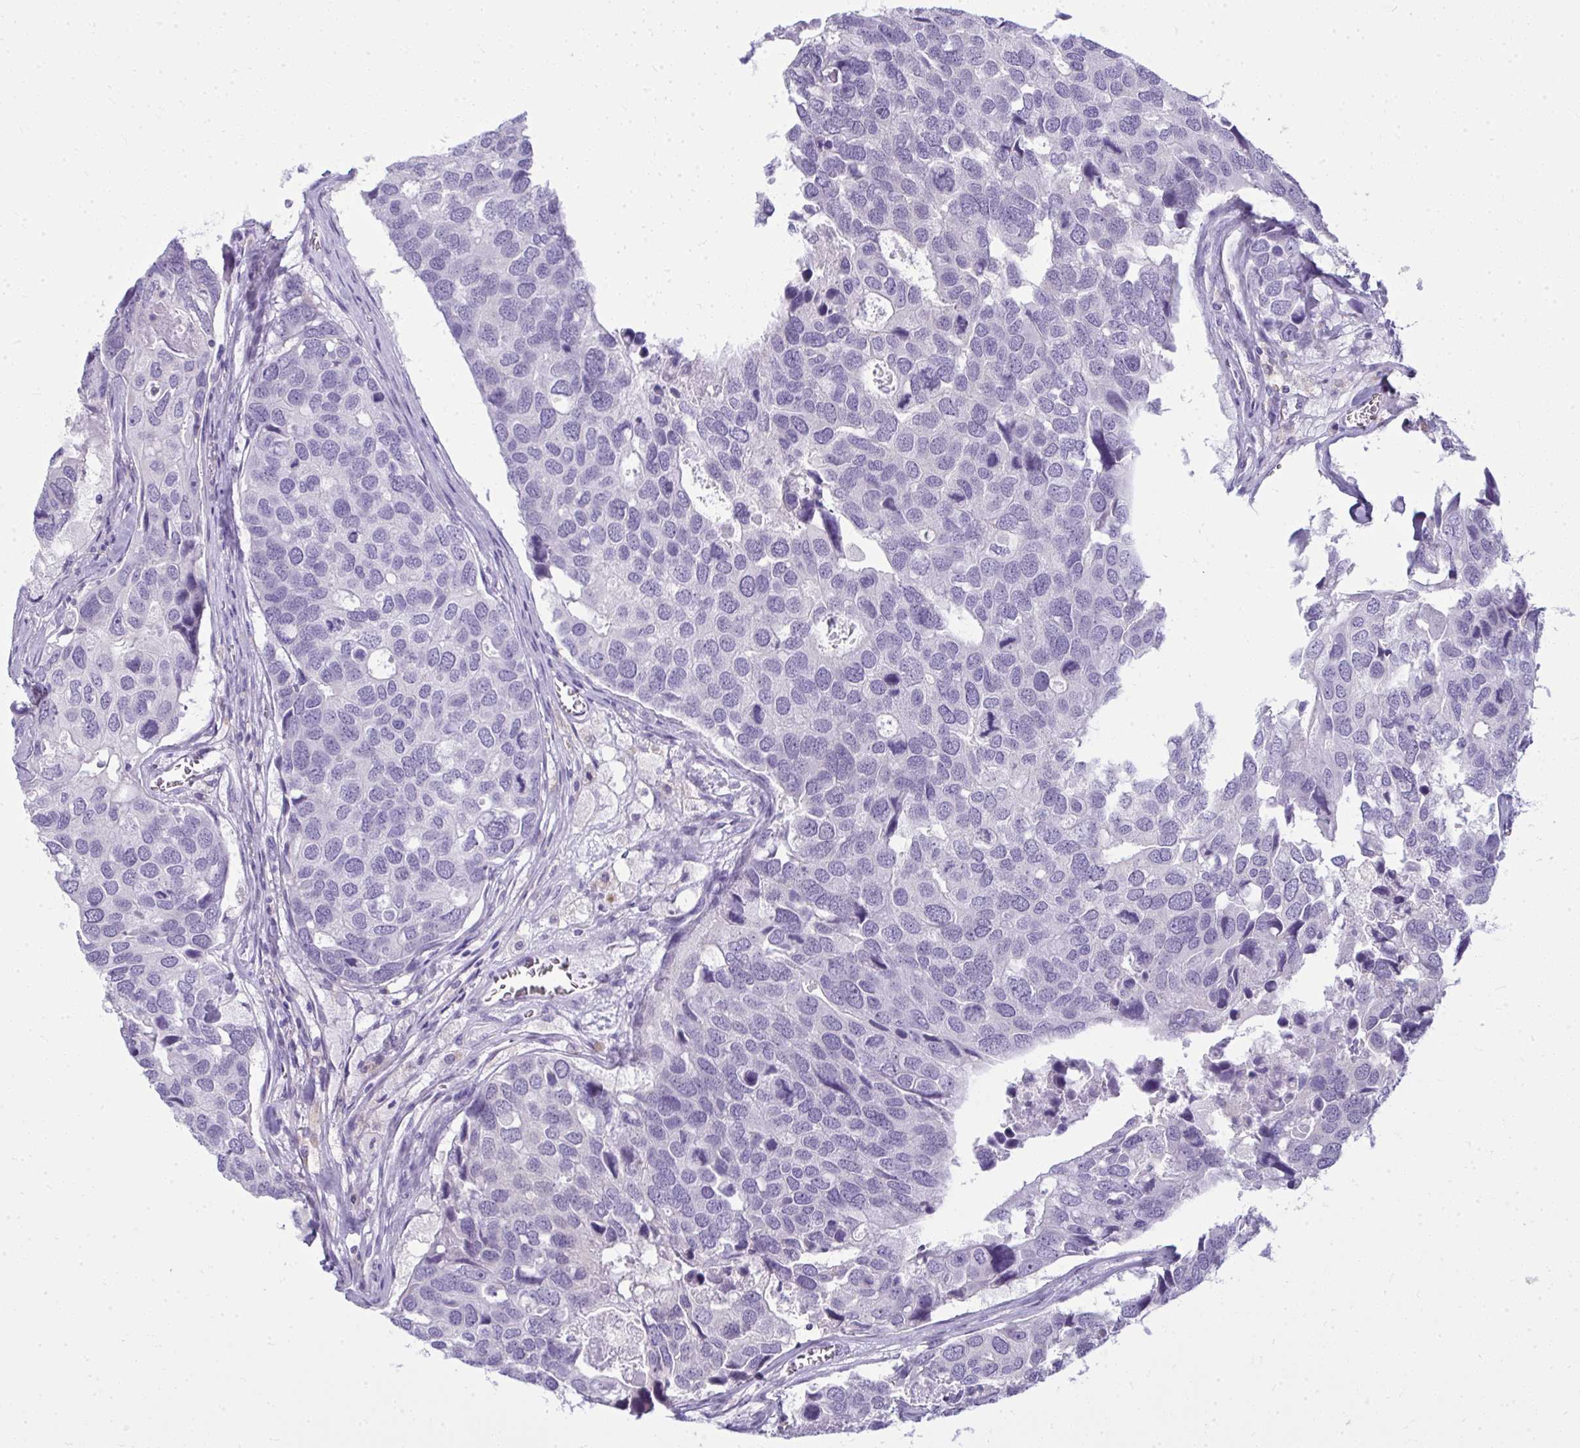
{"staining": {"intensity": "negative", "quantity": "none", "location": "none"}, "tissue": "breast cancer", "cell_type": "Tumor cells", "image_type": "cancer", "snomed": [{"axis": "morphology", "description": "Duct carcinoma"}, {"axis": "topography", "description": "Breast"}], "caption": "Immunohistochemistry image of neoplastic tissue: human breast infiltrating ductal carcinoma stained with DAB exhibits no significant protein staining in tumor cells. (DAB IHC, high magnification).", "gene": "QDPR", "patient": {"sex": "female", "age": 83}}